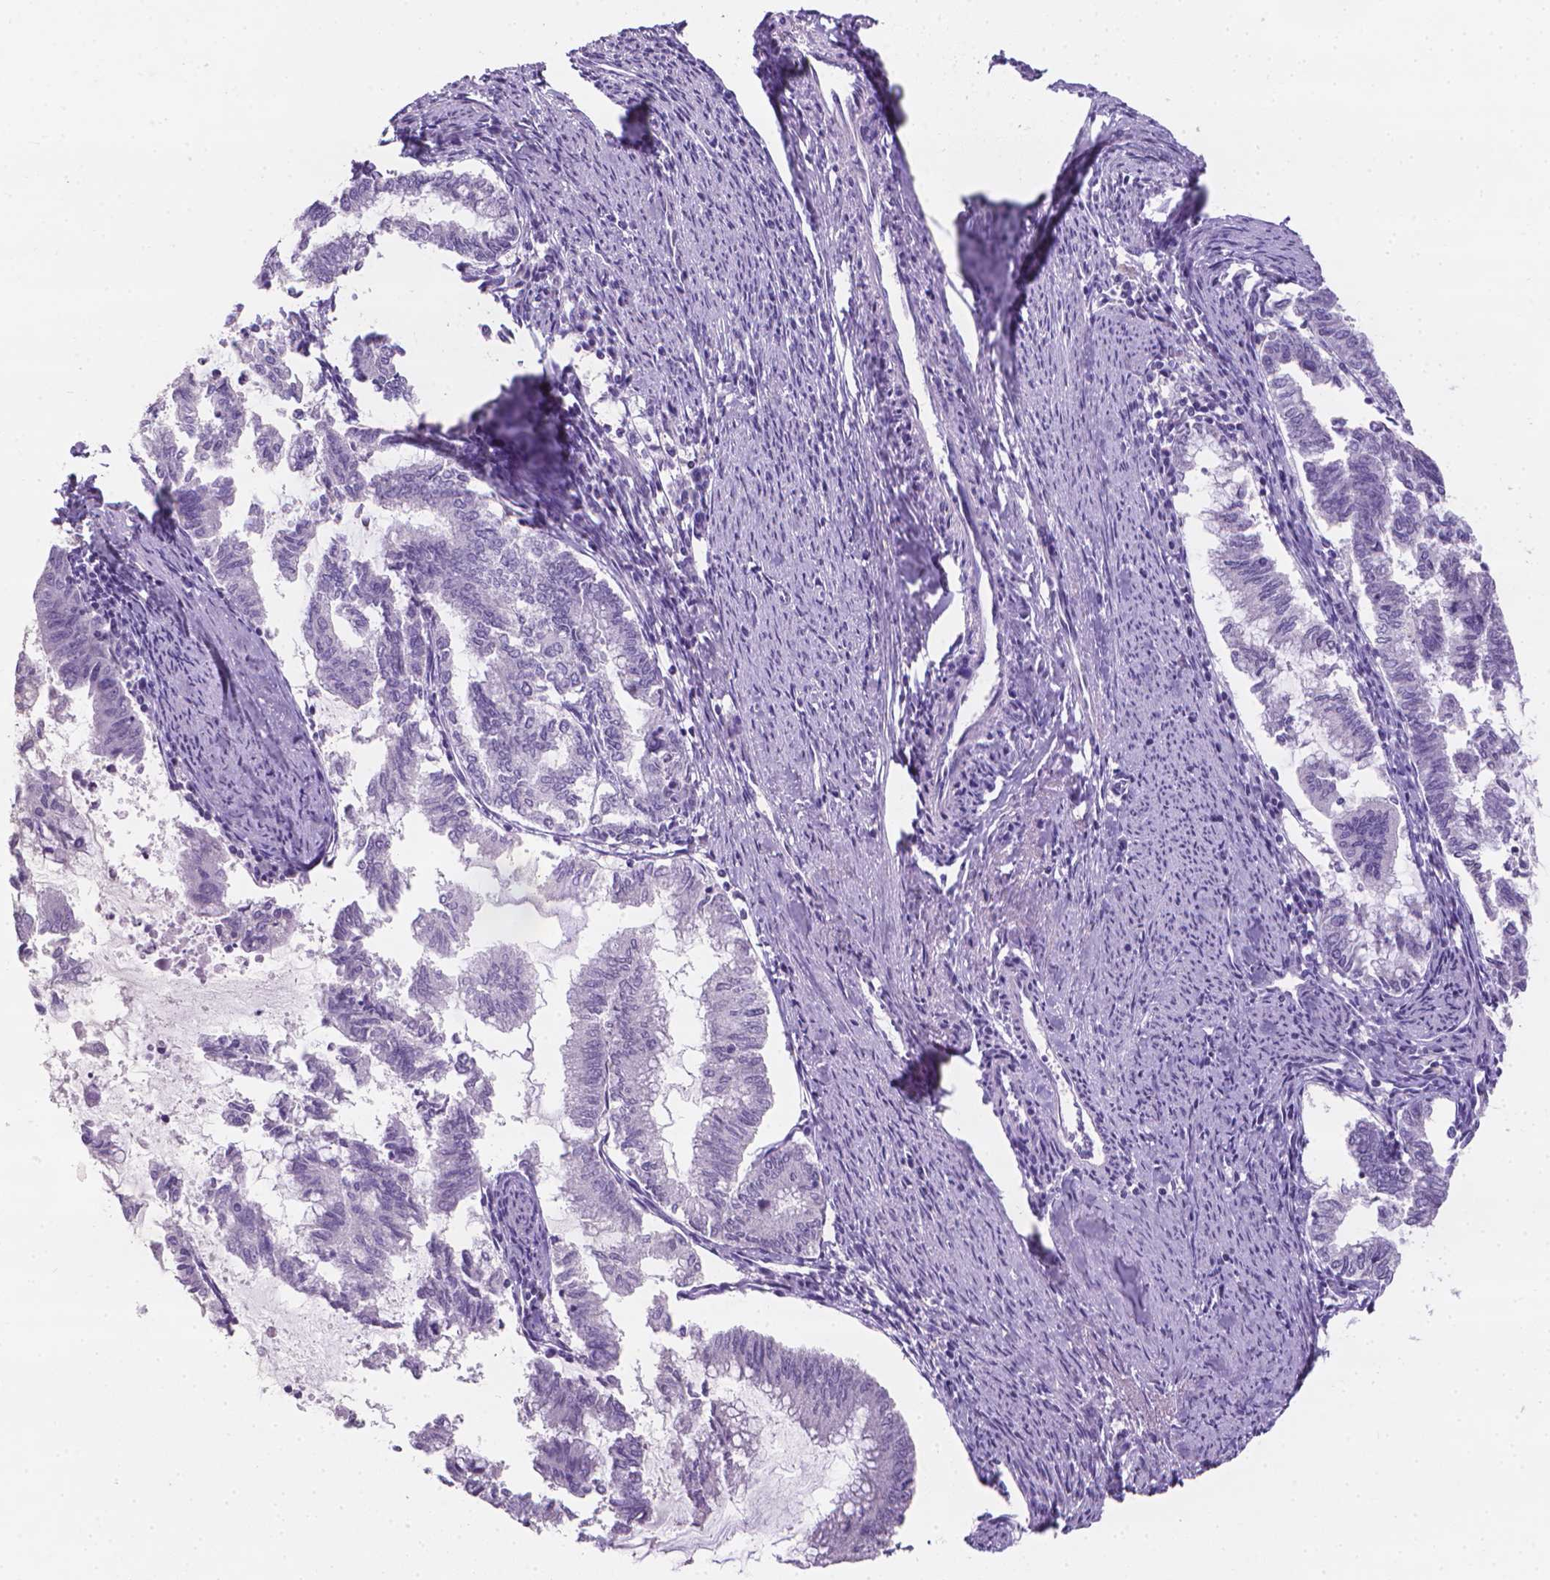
{"staining": {"intensity": "negative", "quantity": "none", "location": "none"}, "tissue": "endometrial cancer", "cell_type": "Tumor cells", "image_type": "cancer", "snomed": [{"axis": "morphology", "description": "Adenocarcinoma, NOS"}, {"axis": "topography", "description": "Endometrium"}], "caption": "Image shows no significant protein positivity in tumor cells of endometrial adenocarcinoma. (IHC, brightfield microscopy, high magnification).", "gene": "XPNPEP2", "patient": {"sex": "female", "age": 79}}